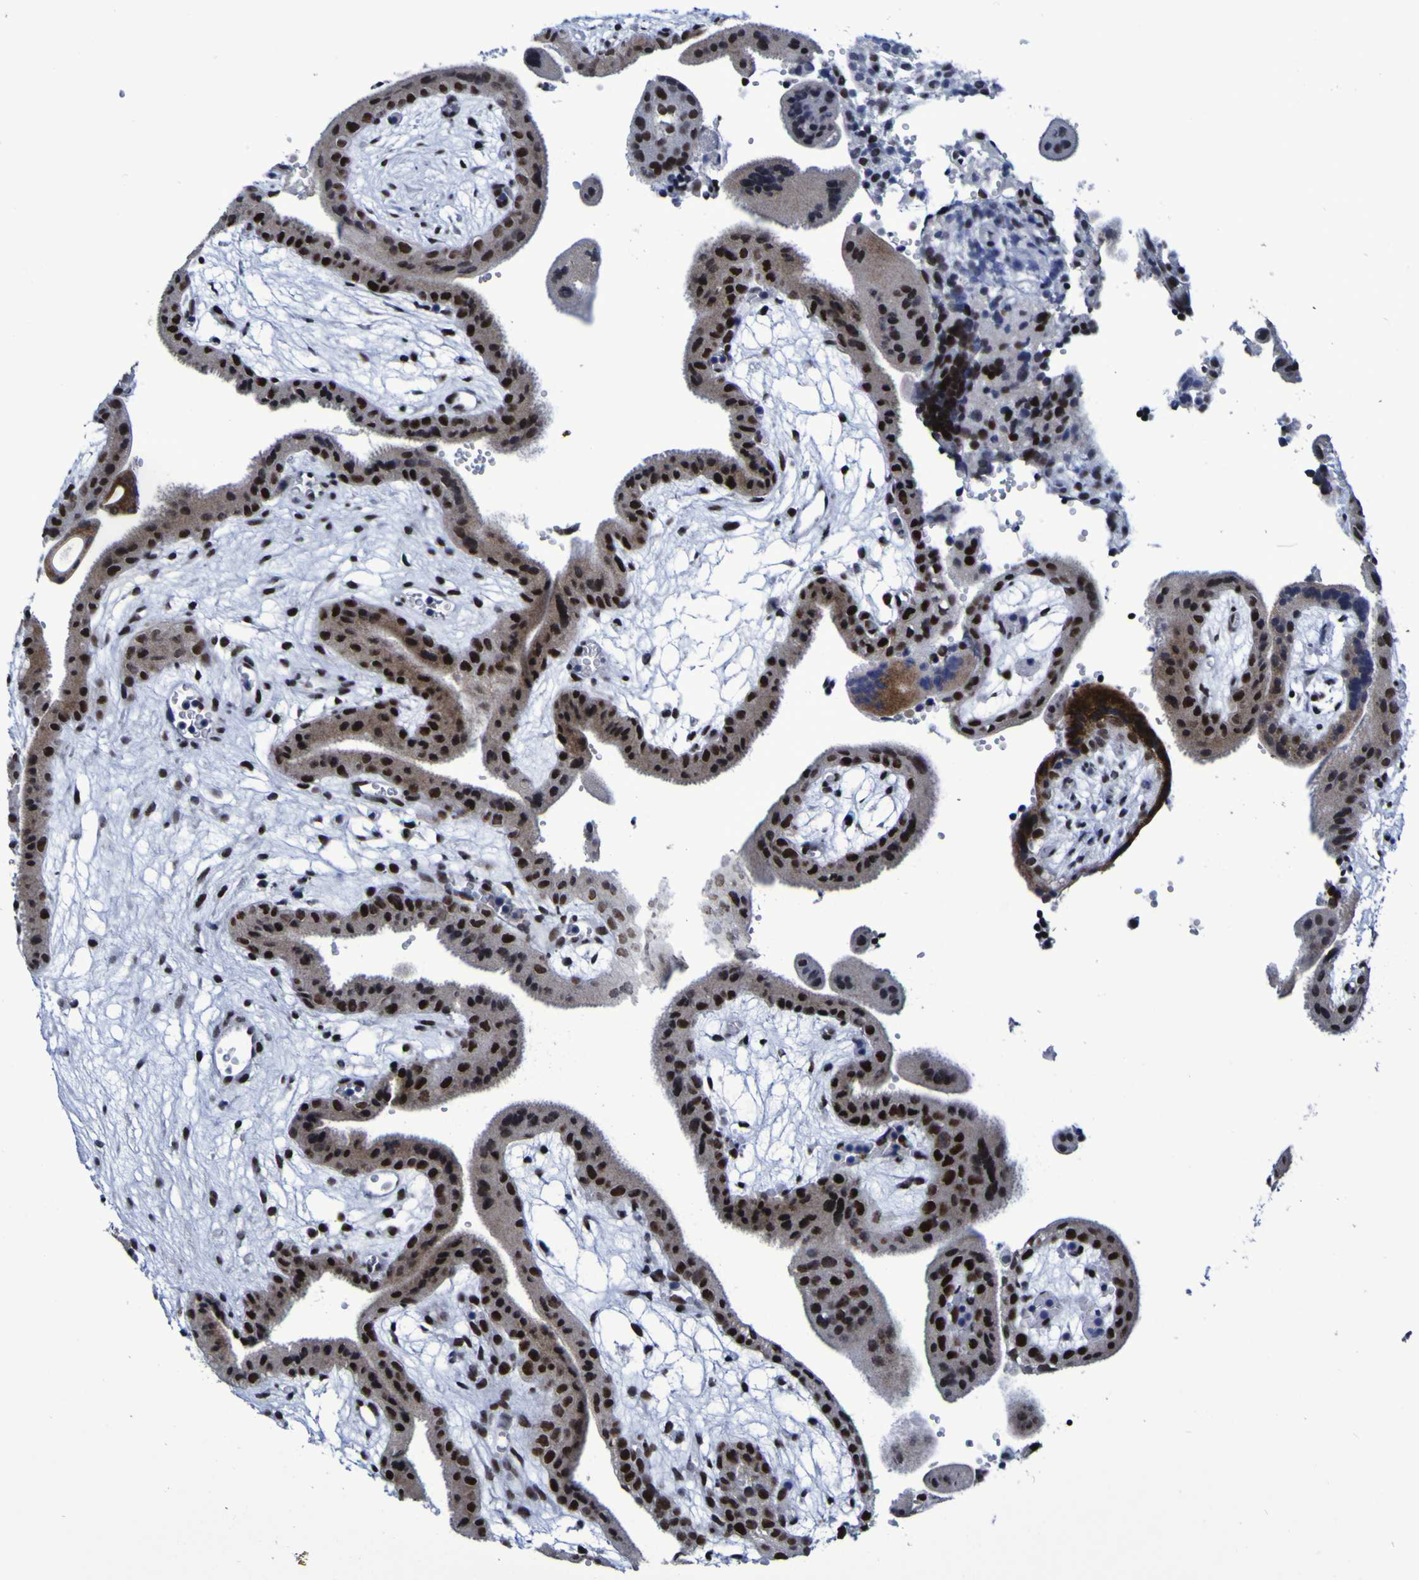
{"staining": {"intensity": "strong", "quantity": ">75%", "location": "cytoplasmic/membranous,nuclear"}, "tissue": "placenta", "cell_type": "Decidual cells", "image_type": "normal", "snomed": [{"axis": "morphology", "description": "Normal tissue, NOS"}, {"axis": "topography", "description": "Placenta"}], "caption": "Unremarkable placenta was stained to show a protein in brown. There is high levels of strong cytoplasmic/membranous,nuclear positivity in approximately >75% of decidual cells. (IHC, brightfield microscopy, high magnification).", "gene": "MBD3", "patient": {"sex": "female", "age": 18}}